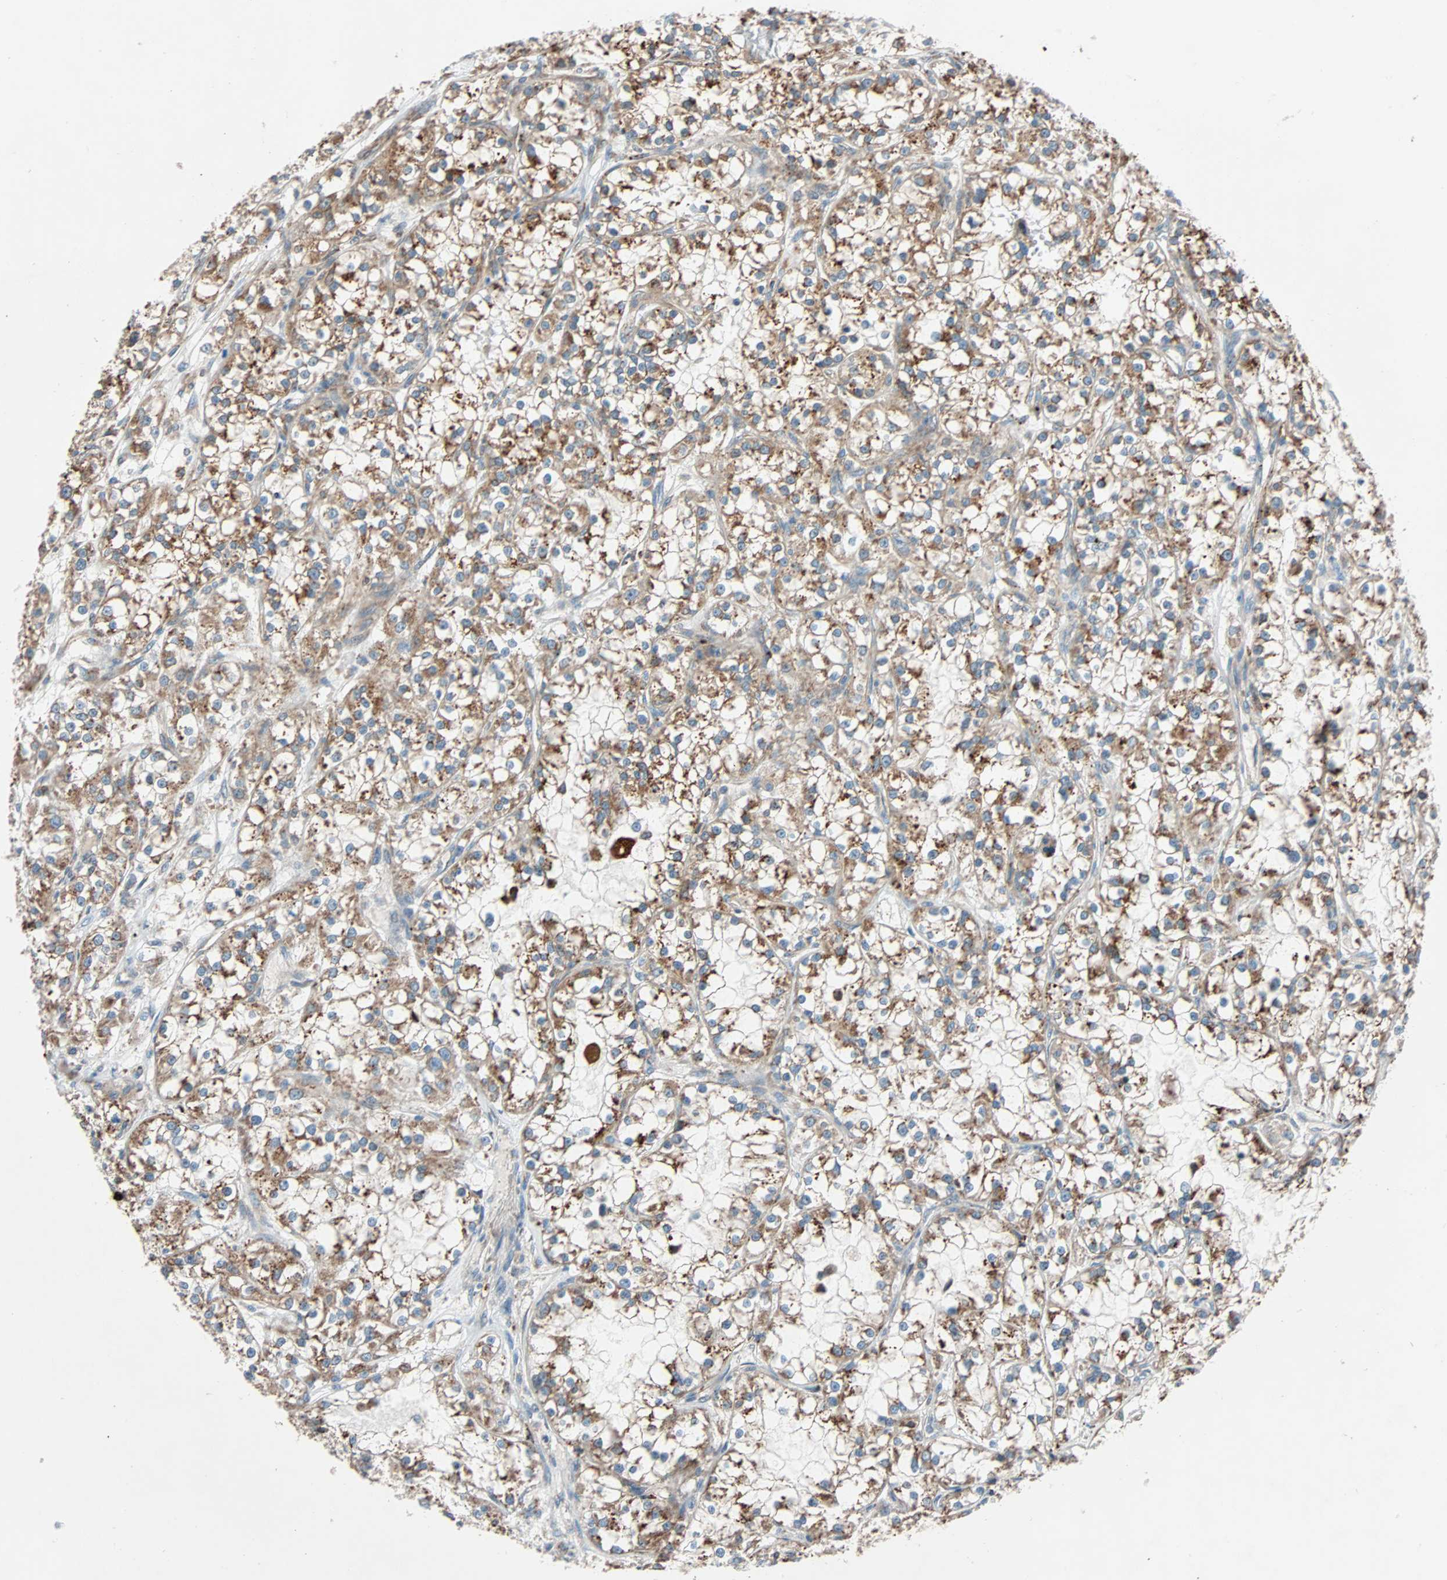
{"staining": {"intensity": "moderate", "quantity": ">75%", "location": "cytoplasmic/membranous"}, "tissue": "renal cancer", "cell_type": "Tumor cells", "image_type": "cancer", "snomed": [{"axis": "morphology", "description": "Adenocarcinoma, NOS"}, {"axis": "topography", "description": "Kidney"}], "caption": "The micrograph demonstrates immunohistochemical staining of adenocarcinoma (renal). There is moderate cytoplasmic/membranous positivity is present in about >75% of tumor cells.", "gene": "PHYH", "patient": {"sex": "female", "age": 52}}